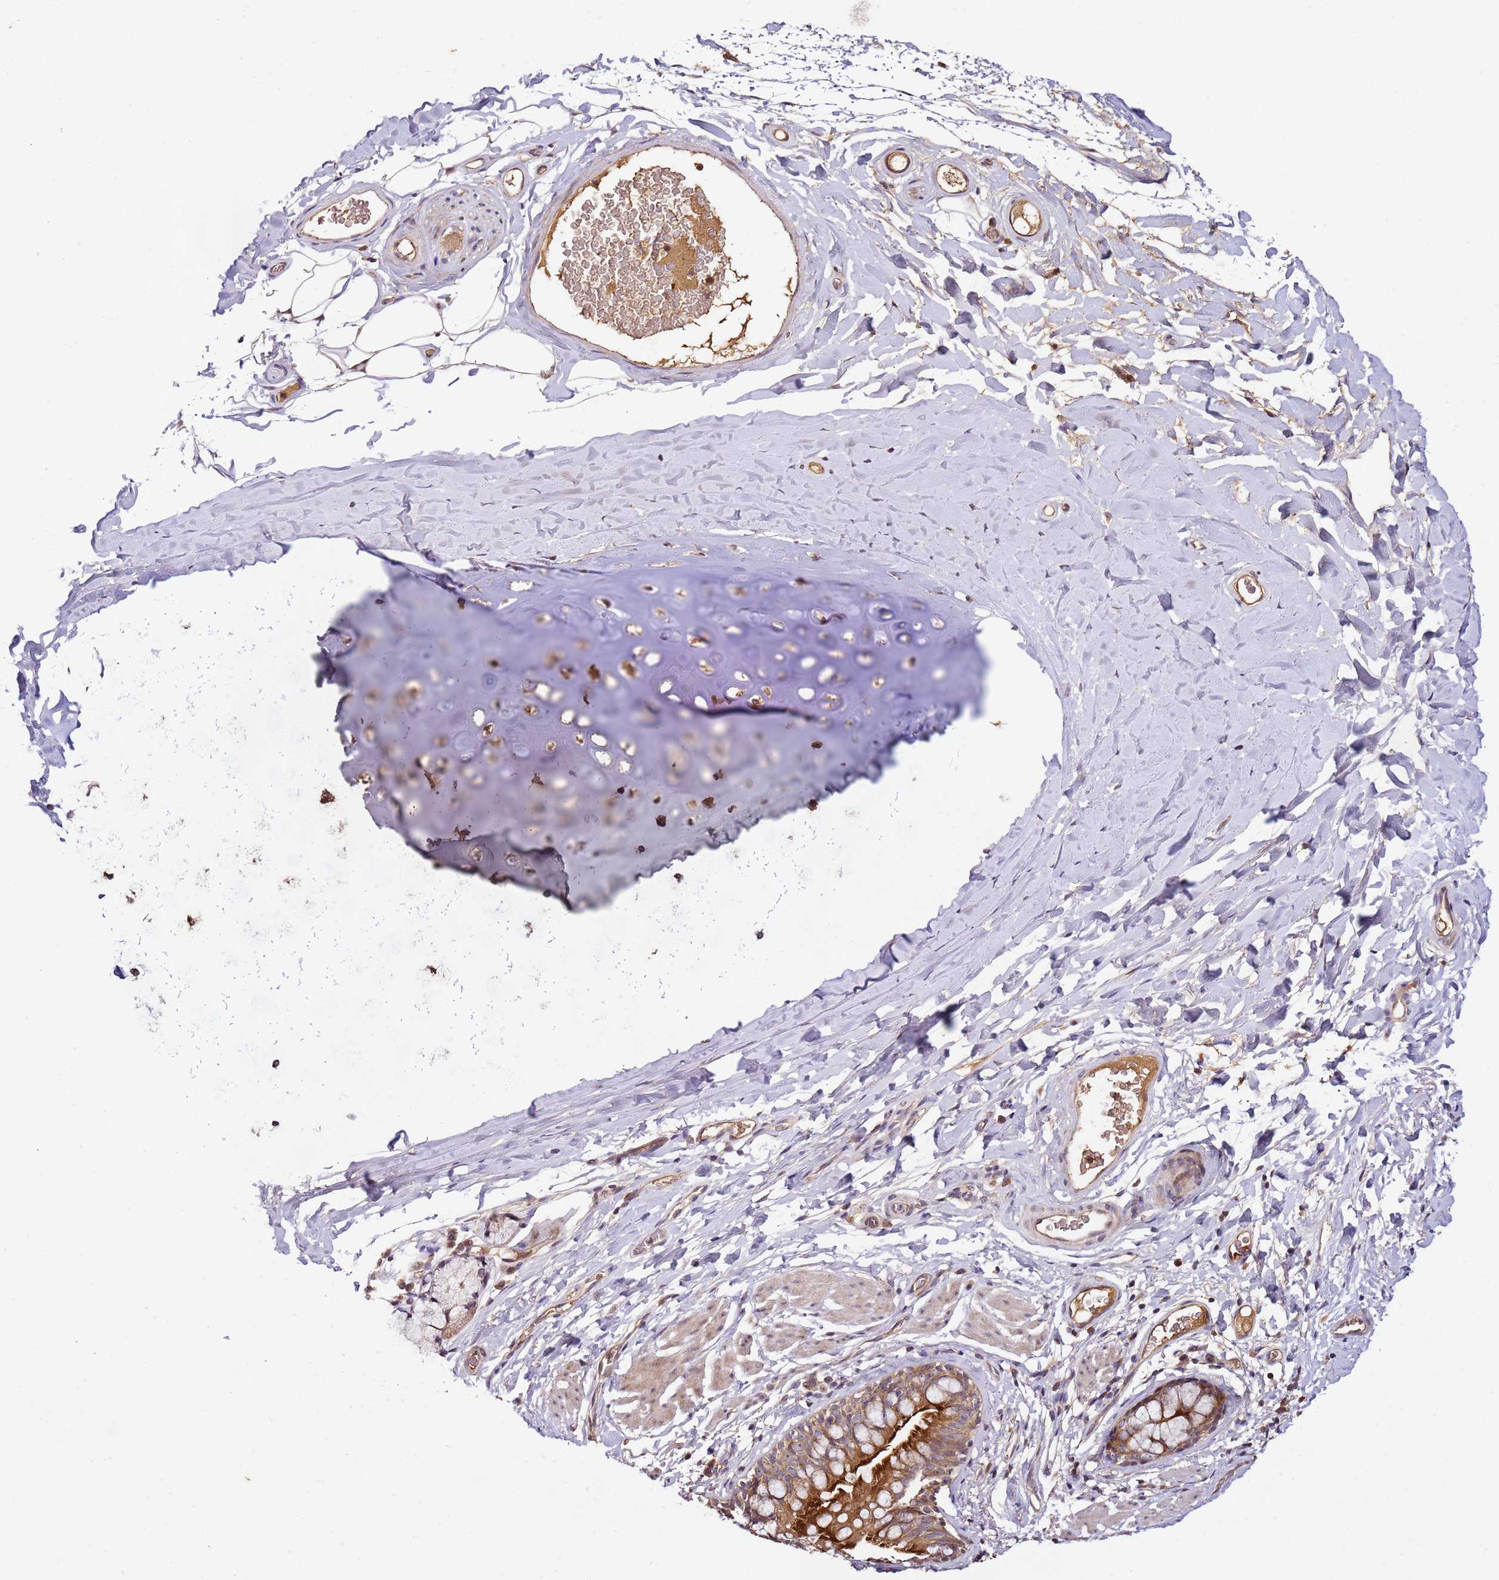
{"staining": {"intensity": "strong", "quantity": ">75%", "location": "cytoplasmic/membranous"}, "tissue": "bronchus", "cell_type": "Respiratory epithelial cells", "image_type": "normal", "snomed": [{"axis": "morphology", "description": "Normal tissue, NOS"}, {"axis": "topography", "description": "Cartilage tissue"}, {"axis": "topography", "description": "Bronchus"}], "caption": "The immunohistochemical stain labels strong cytoplasmic/membranous positivity in respiratory epithelial cells of normal bronchus.", "gene": "DDX27", "patient": {"sex": "female", "age": 36}}